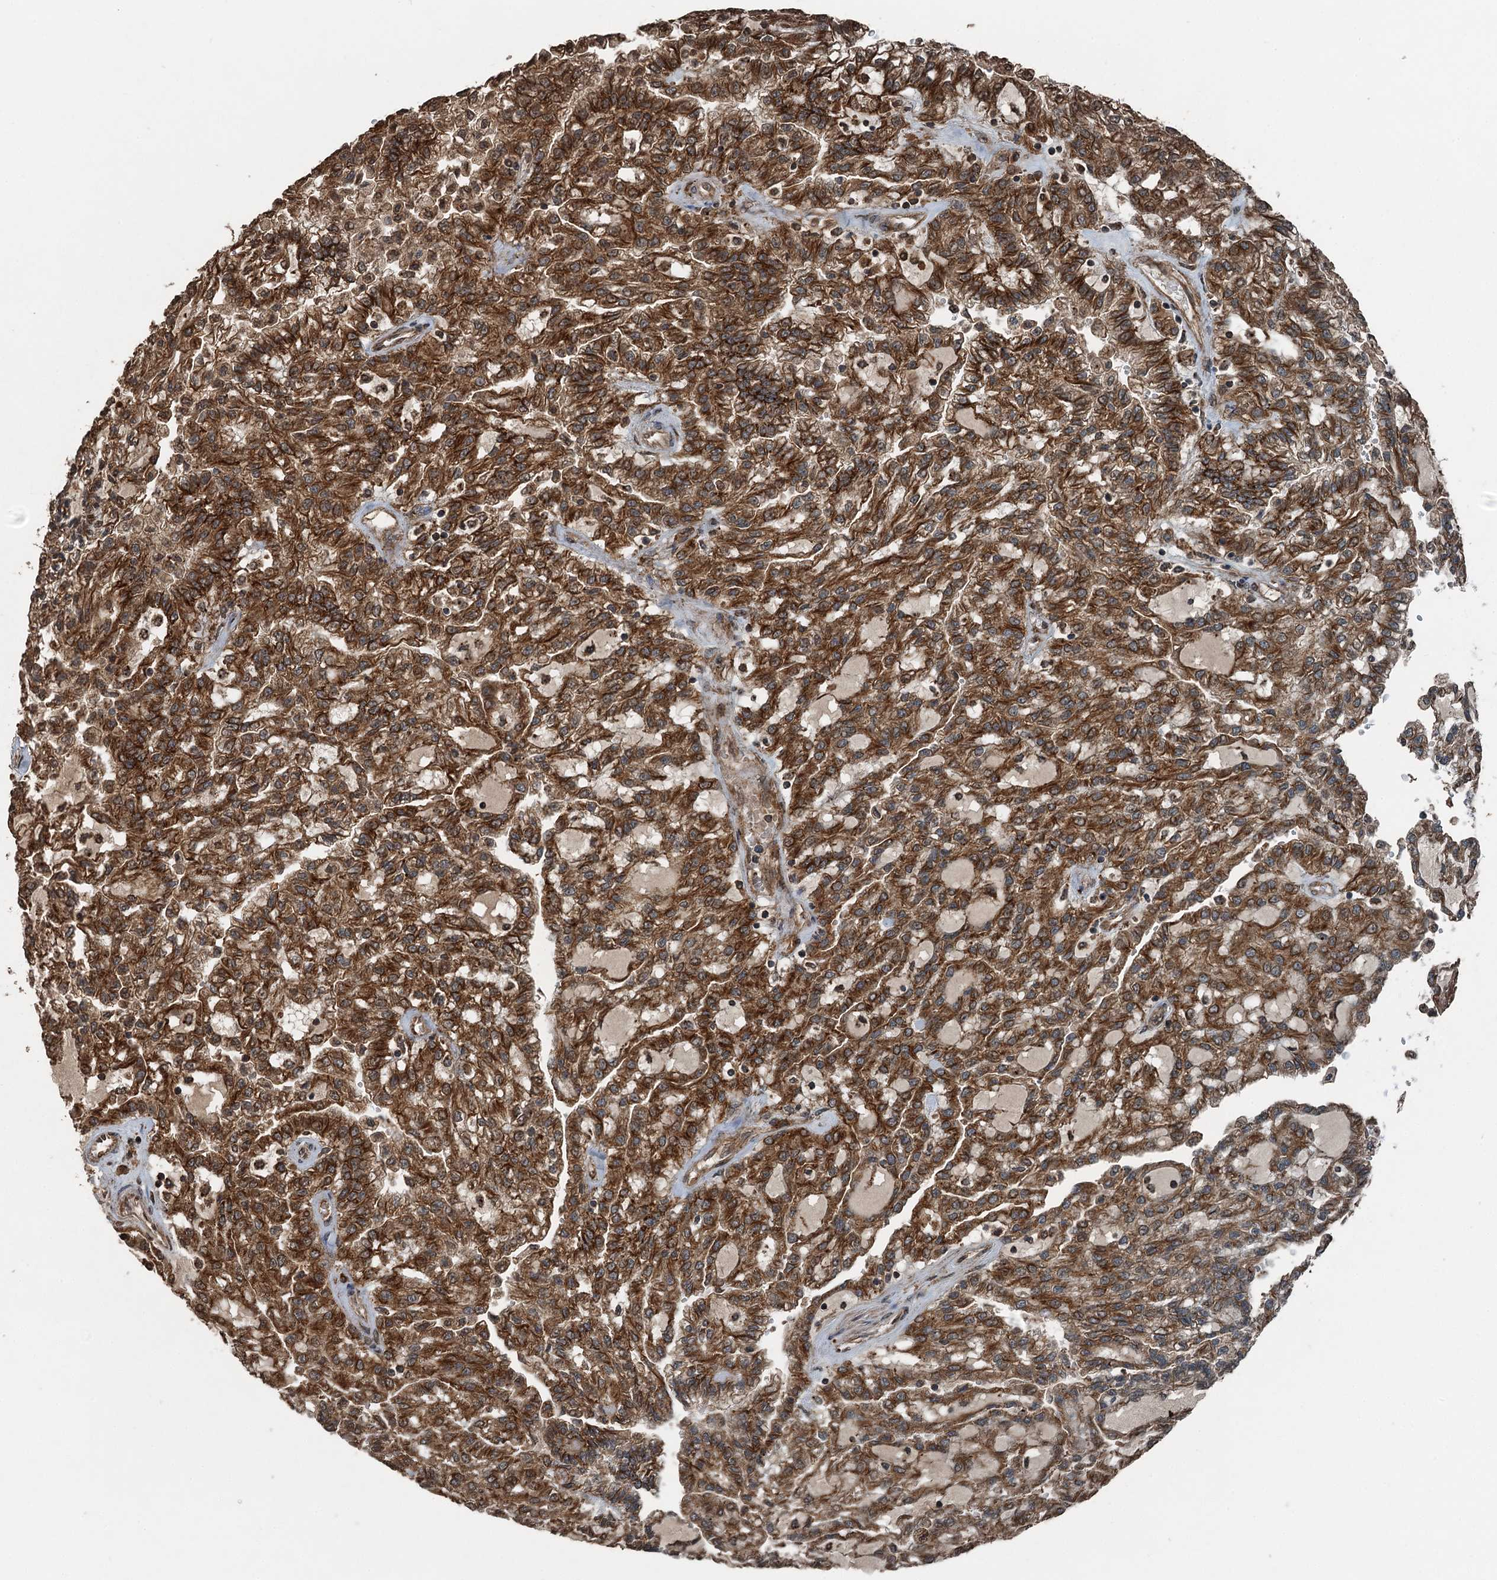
{"staining": {"intensity": "moderate", "quantity": ">75%", "location": "cytoplasmic/membranous"}, "tissue": "renal cancer", "cell_type": "Tumor cells", "image_type": "cancer", "snomed": [{"axis": "morphology", "description": "Adenocarcinoma, NOS"}, {"axis": "topography", "description": "Kidney"}], "caption": "Tumor cells exhibit moderate cytoplasmic/membranous expression in about >75% of cells in renal adenocarcinoma.", "gene": "TCTN1", "patient": {"sex": "male", "age": 63}}